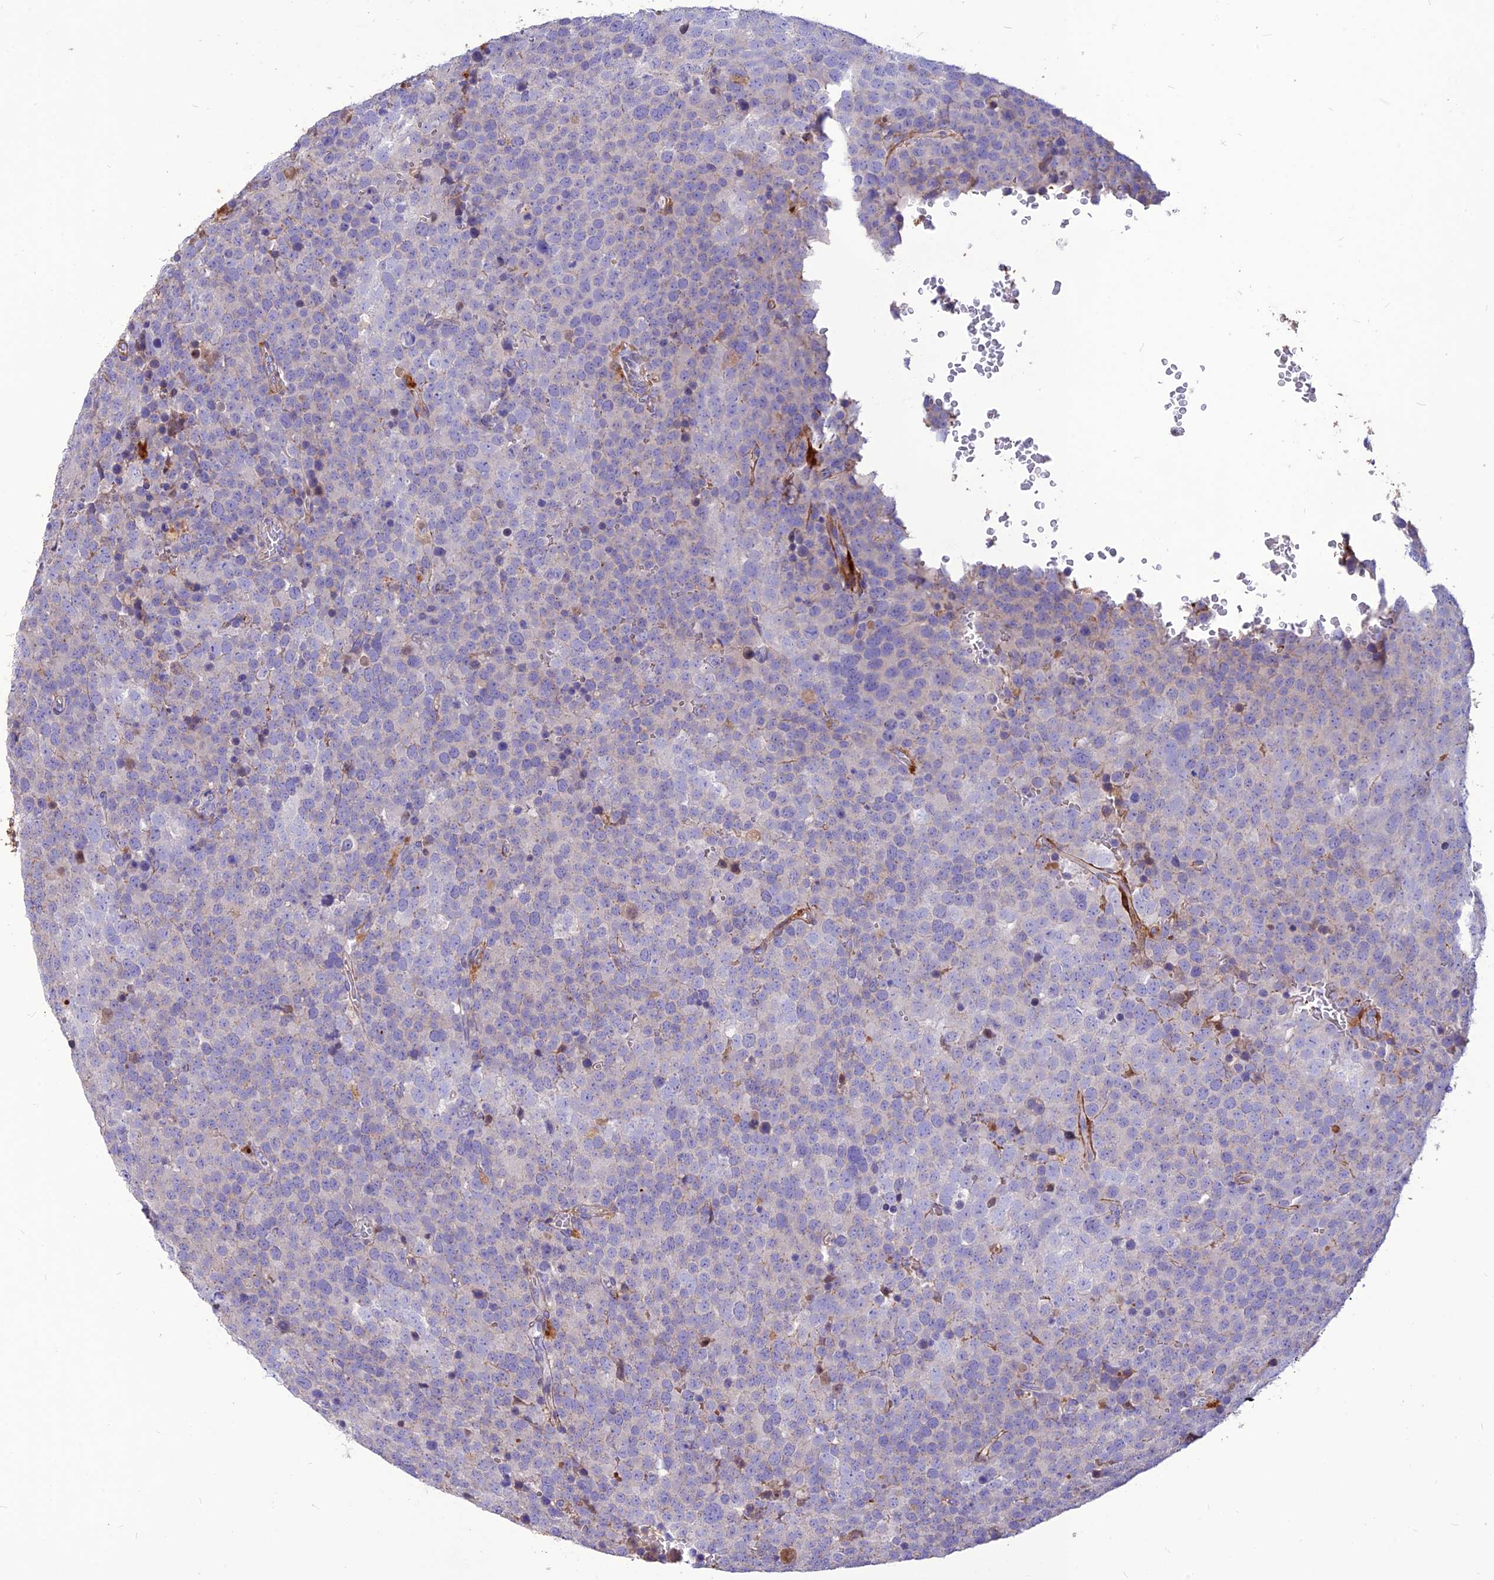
{"staining": {"intensity": "negative", "quantity": "none", "location": "none"}, "tissue": "testis cancer", "cell_type": "Tumor cells", "image_type": "cancer", "snomed": [{"axis": "morphology", "description": "Seminoma, NOS"}, {"axis": "topography", "description": "Testis"}], "caption": "The micrograph displays no significant staining in tumor cells of seminoma (testis).", "gene": "RIMOC1", "patient": {"sex": "male", "age": 71}}